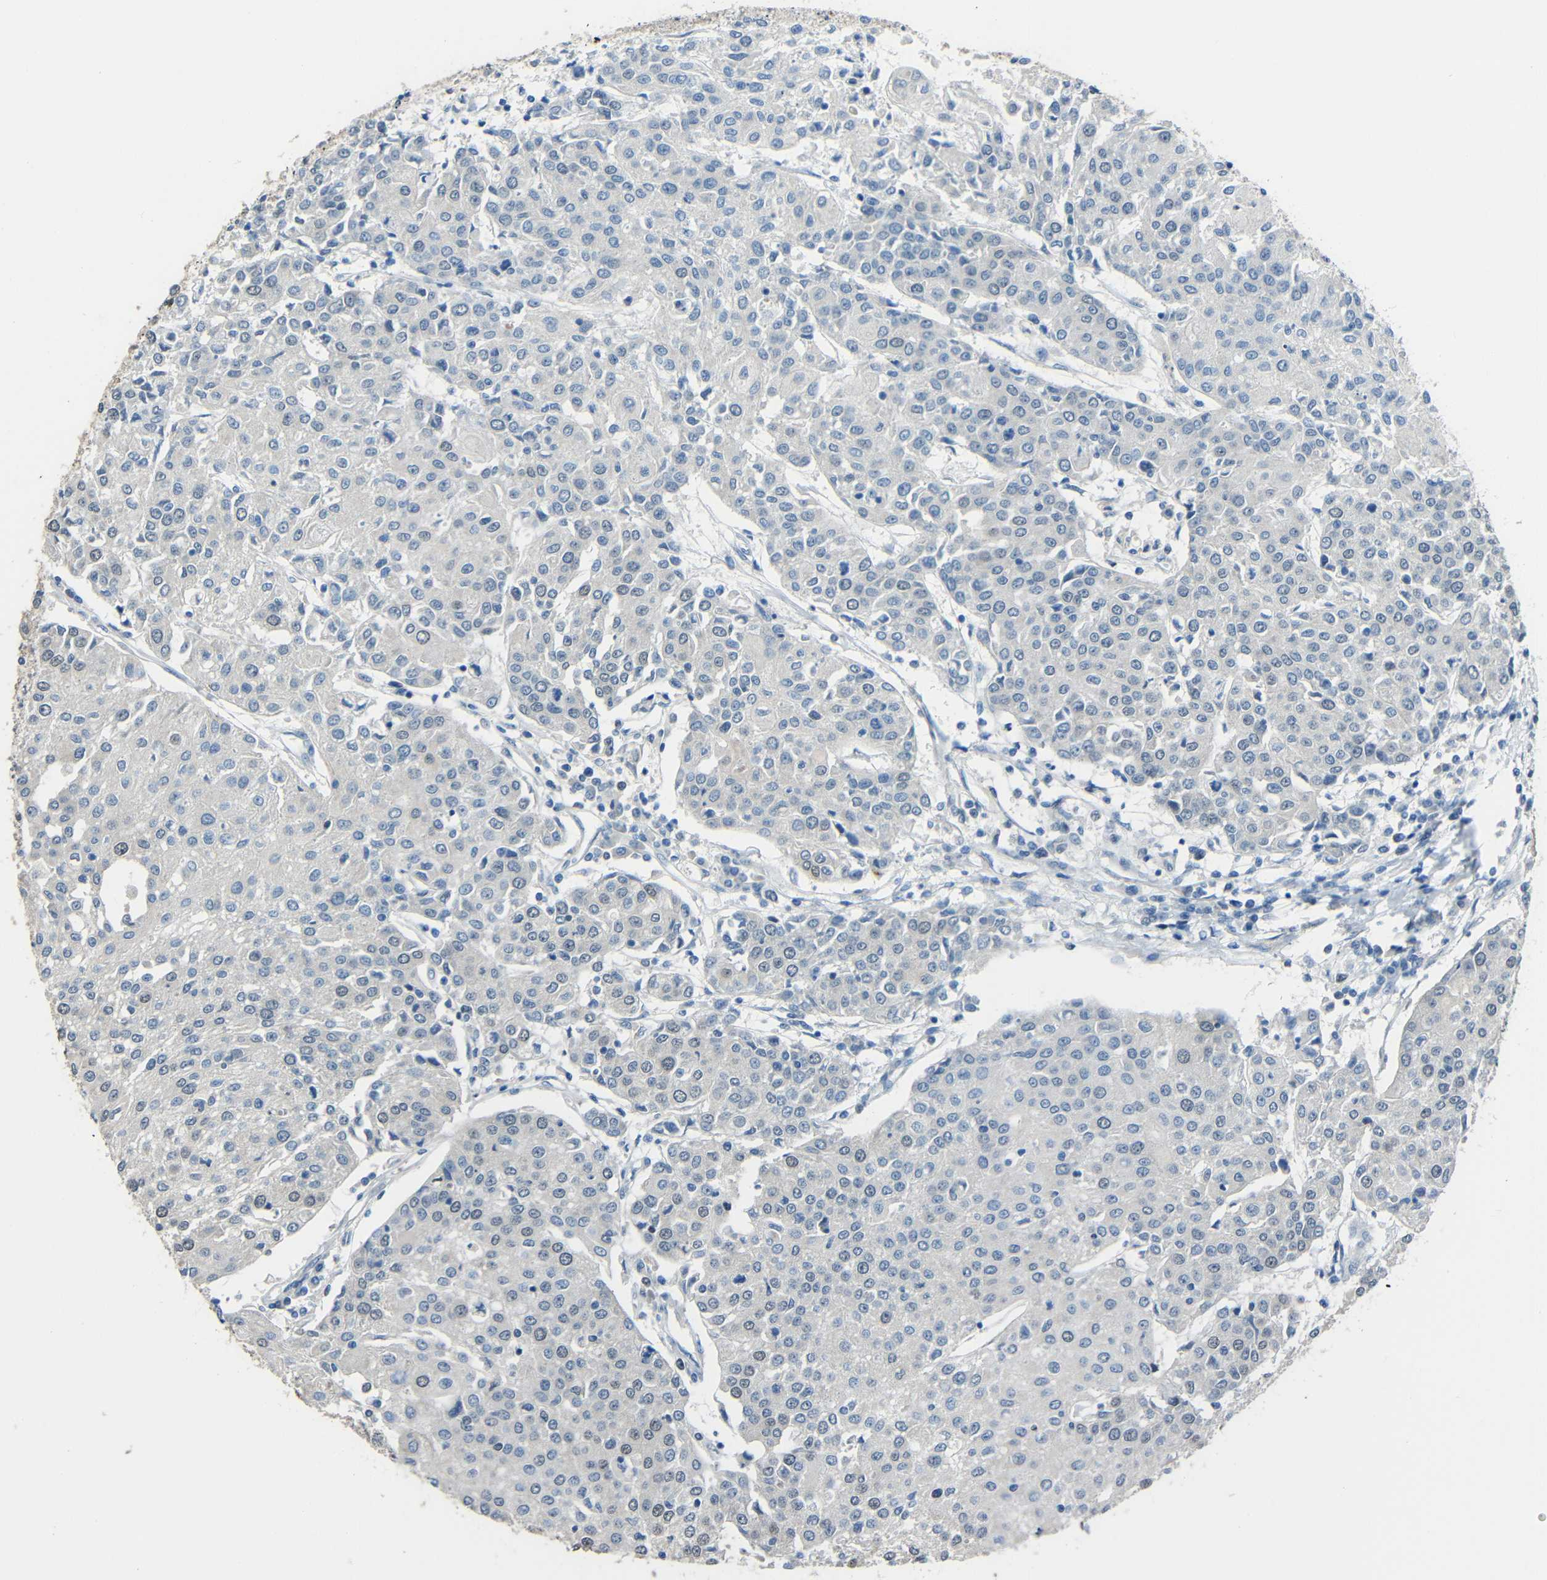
{"staining": {"intensity": "negative", "quantity": "none", "location": "none"}, "tissue": "urothelial cancer", "cell_type": "Tumor cells", "image_type": "cancer", "snomed": [{"axis": "morphology", "description": "Urothelial carcinoma, High grade"}, {"axis": "topography", "description": "Urinary bladder"}], "caption": "Tumor cells are negative for brown protein staining in urothelial cancer. (DAB immunohistochemistry (IHC) with hematoxylin counter stain).", "gene": "STBD1", "patient": {"sex": "female", "age": 85}}